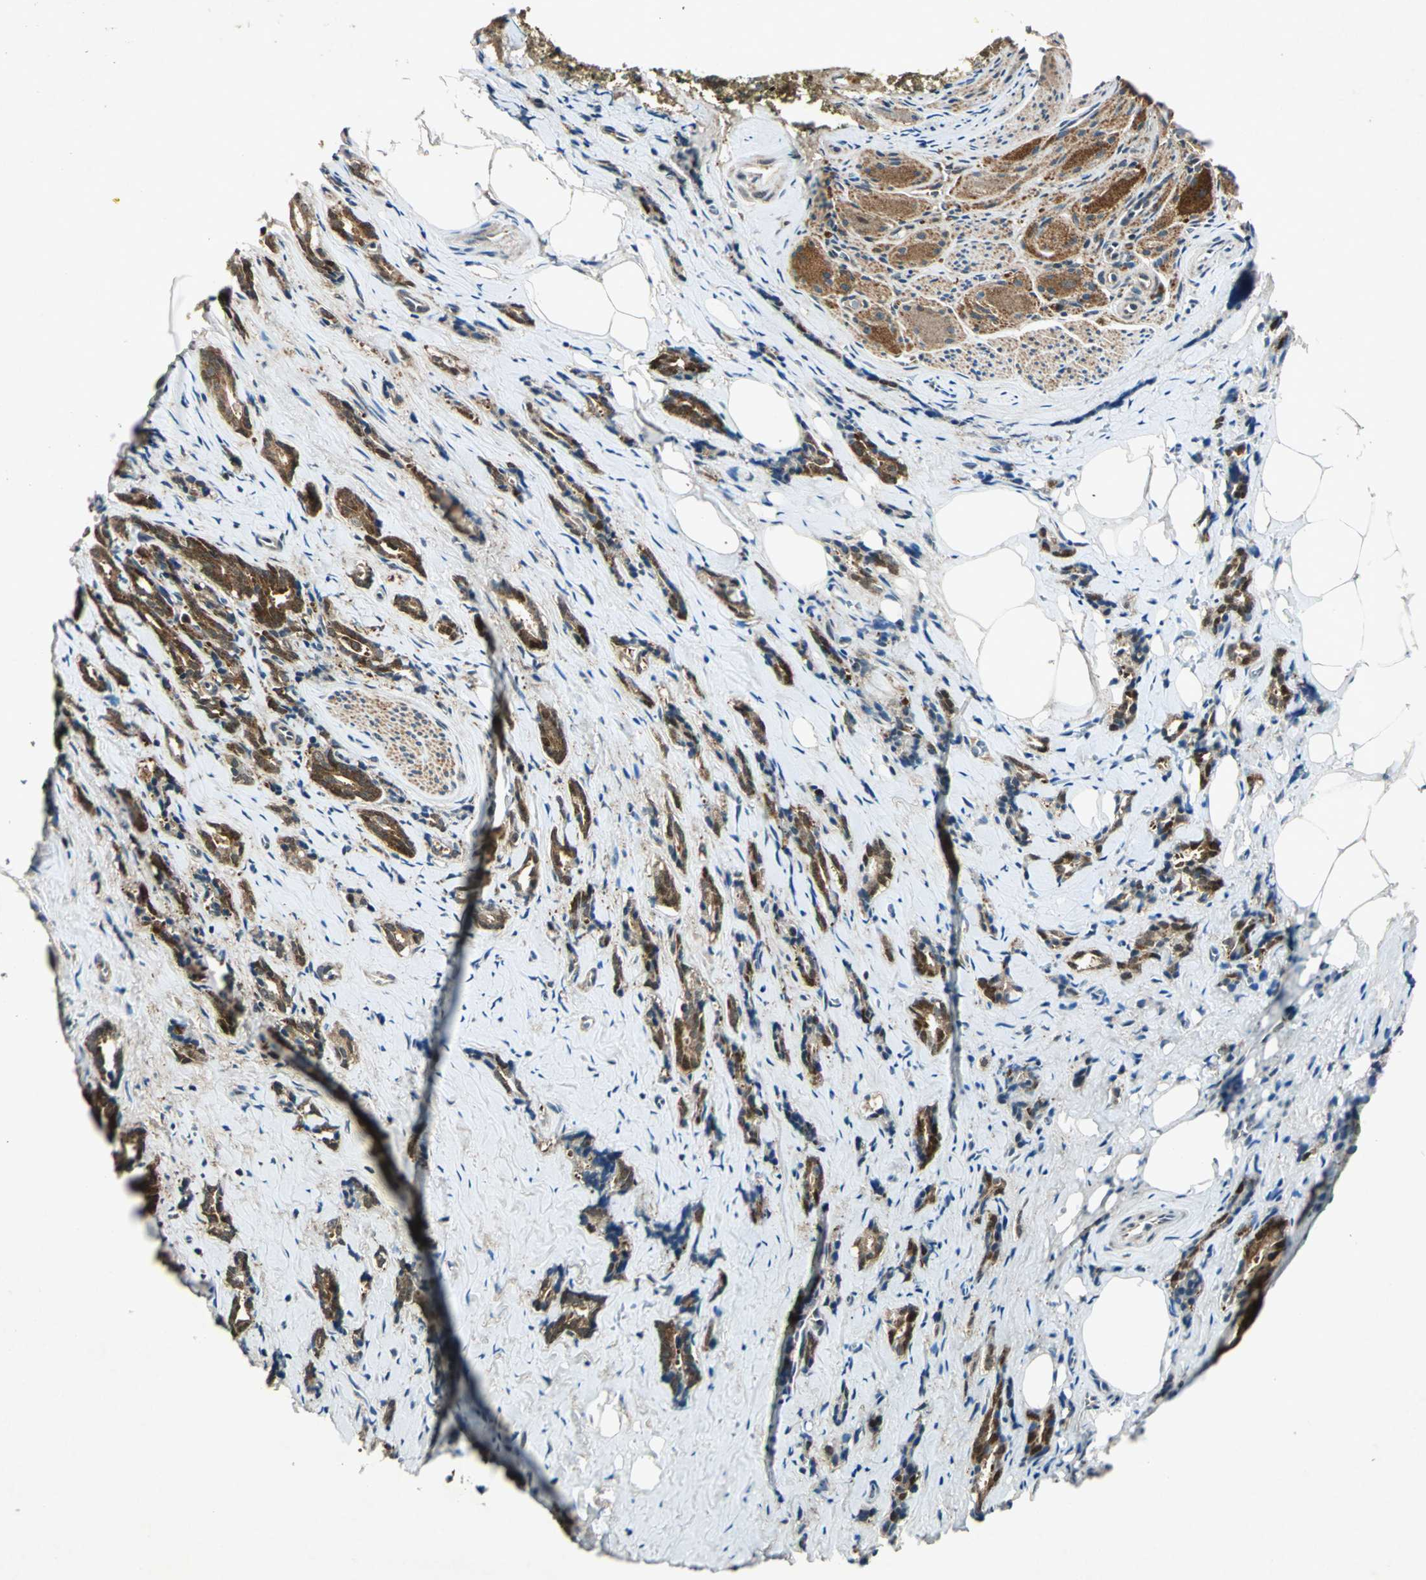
{"staining": {"intensity": "strong", "quantity": ">75%", "location": "cytoplasmic/membranous"}, "tissue": "prostate cancer", "cell_type": "Tumor cells", "image_type": "cancer", "snomed": [{"axis": "morphology", "description": "Adenocarcinoma, High grade"}, {"axis": "topography", "description": "Prostate"}], "caption": "High-power microscopy captured an immunohistochemistry image of prostate cancer, revealing strong cytoplasmic/membranous staining in about >75% of tumor cells.", "gene": "AHSA1", "patient": {"sex": "male", "age": 67}}